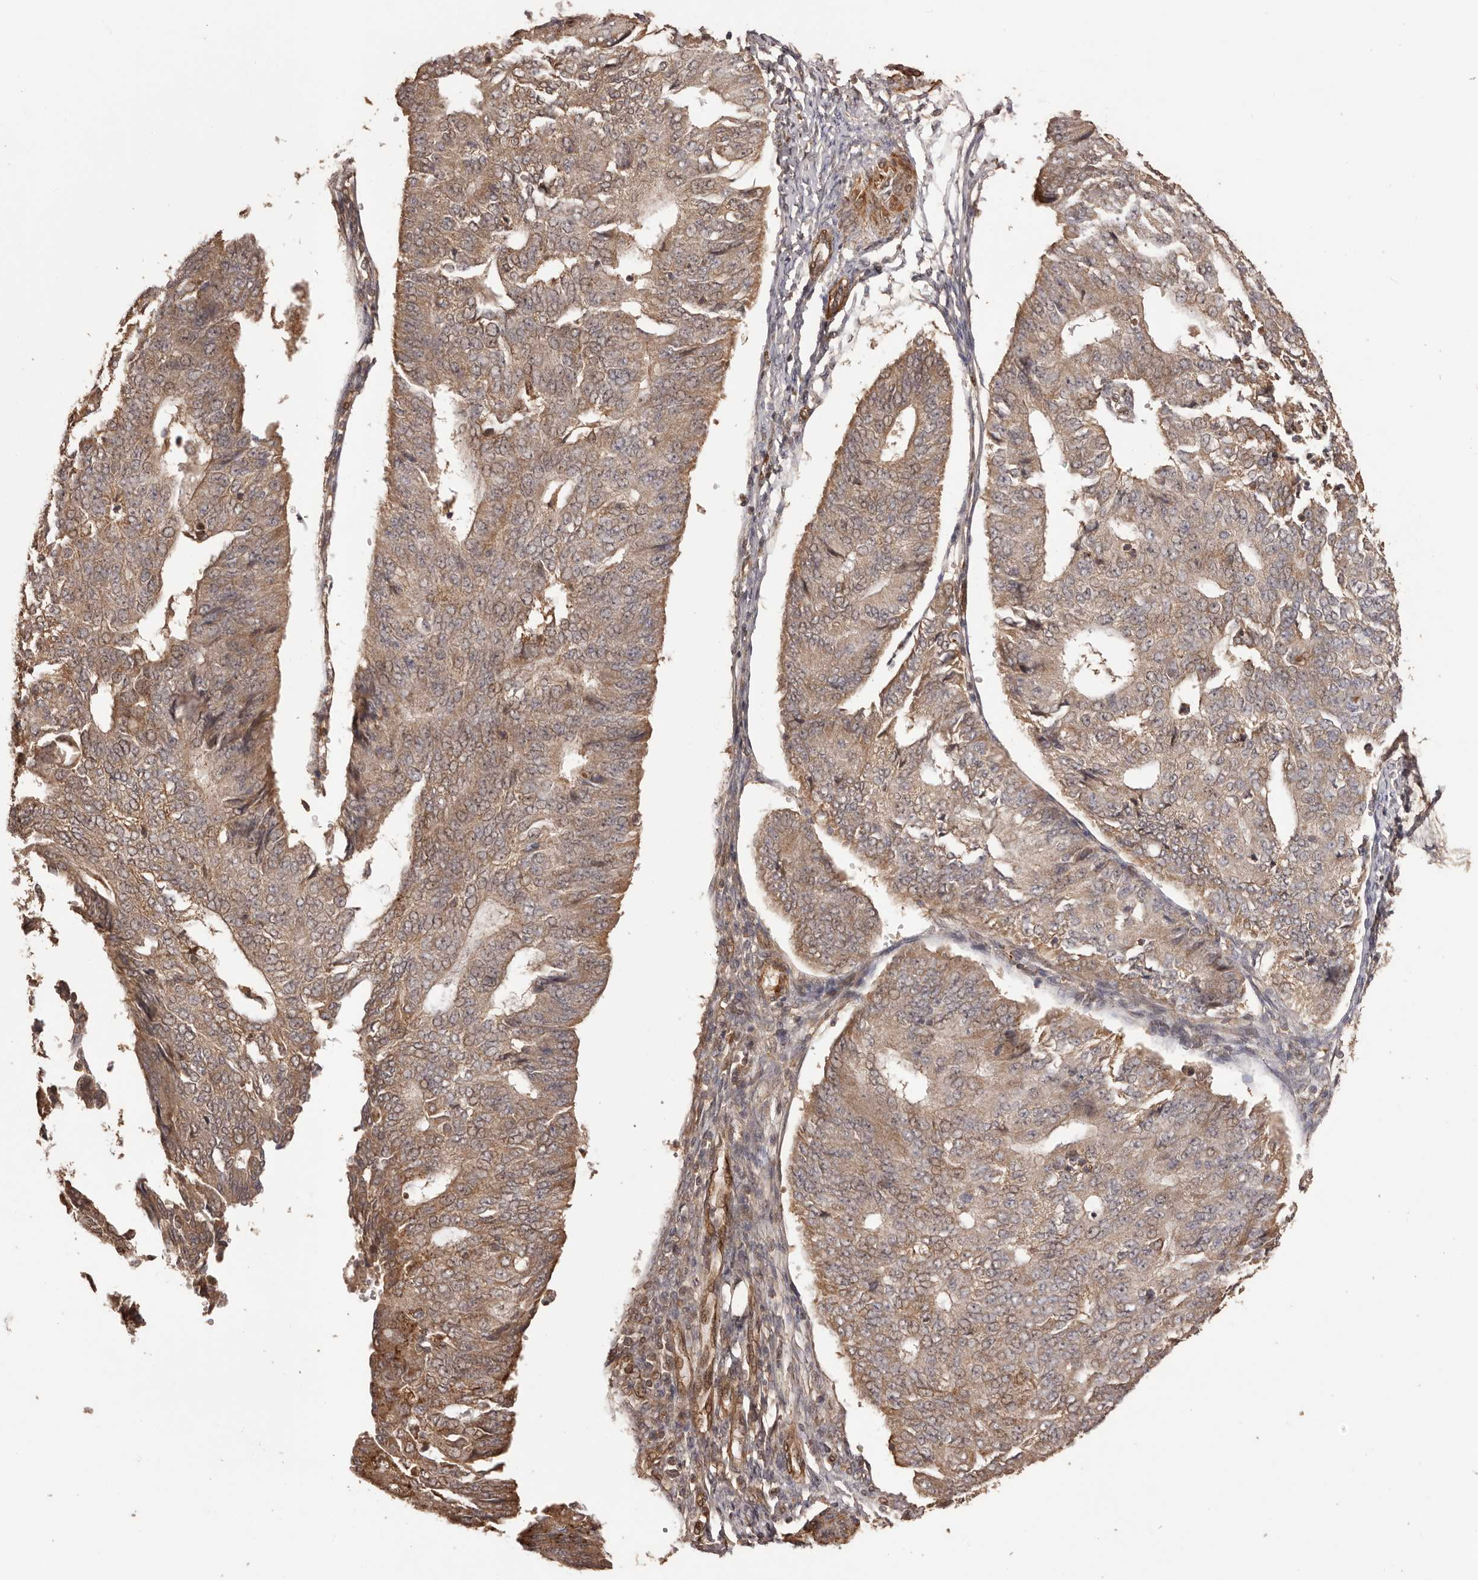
{"staining": {"intensity": "moderate", "quantity": ">75%", "location": "cytoplasmic/membranous"}, "tissue": "endometrial cancer", "cell_type": "Tumor cells", "image_type": "cancer", "snomed": [{"axis": "morphology", "description": "Adenocarcinoma, NOS"}, {"axis": "topography", "description": "Endometrium"}], "caption": "Protein staining by immunohistochemistry (IHC) reveals moderate cytoplasmic/membranous expression in approximately >75% of tumor cells in endometrial cancer (adenocarcinoma).", "gene": "UBR2", "patient": {"sex": "female", "age": 32}}